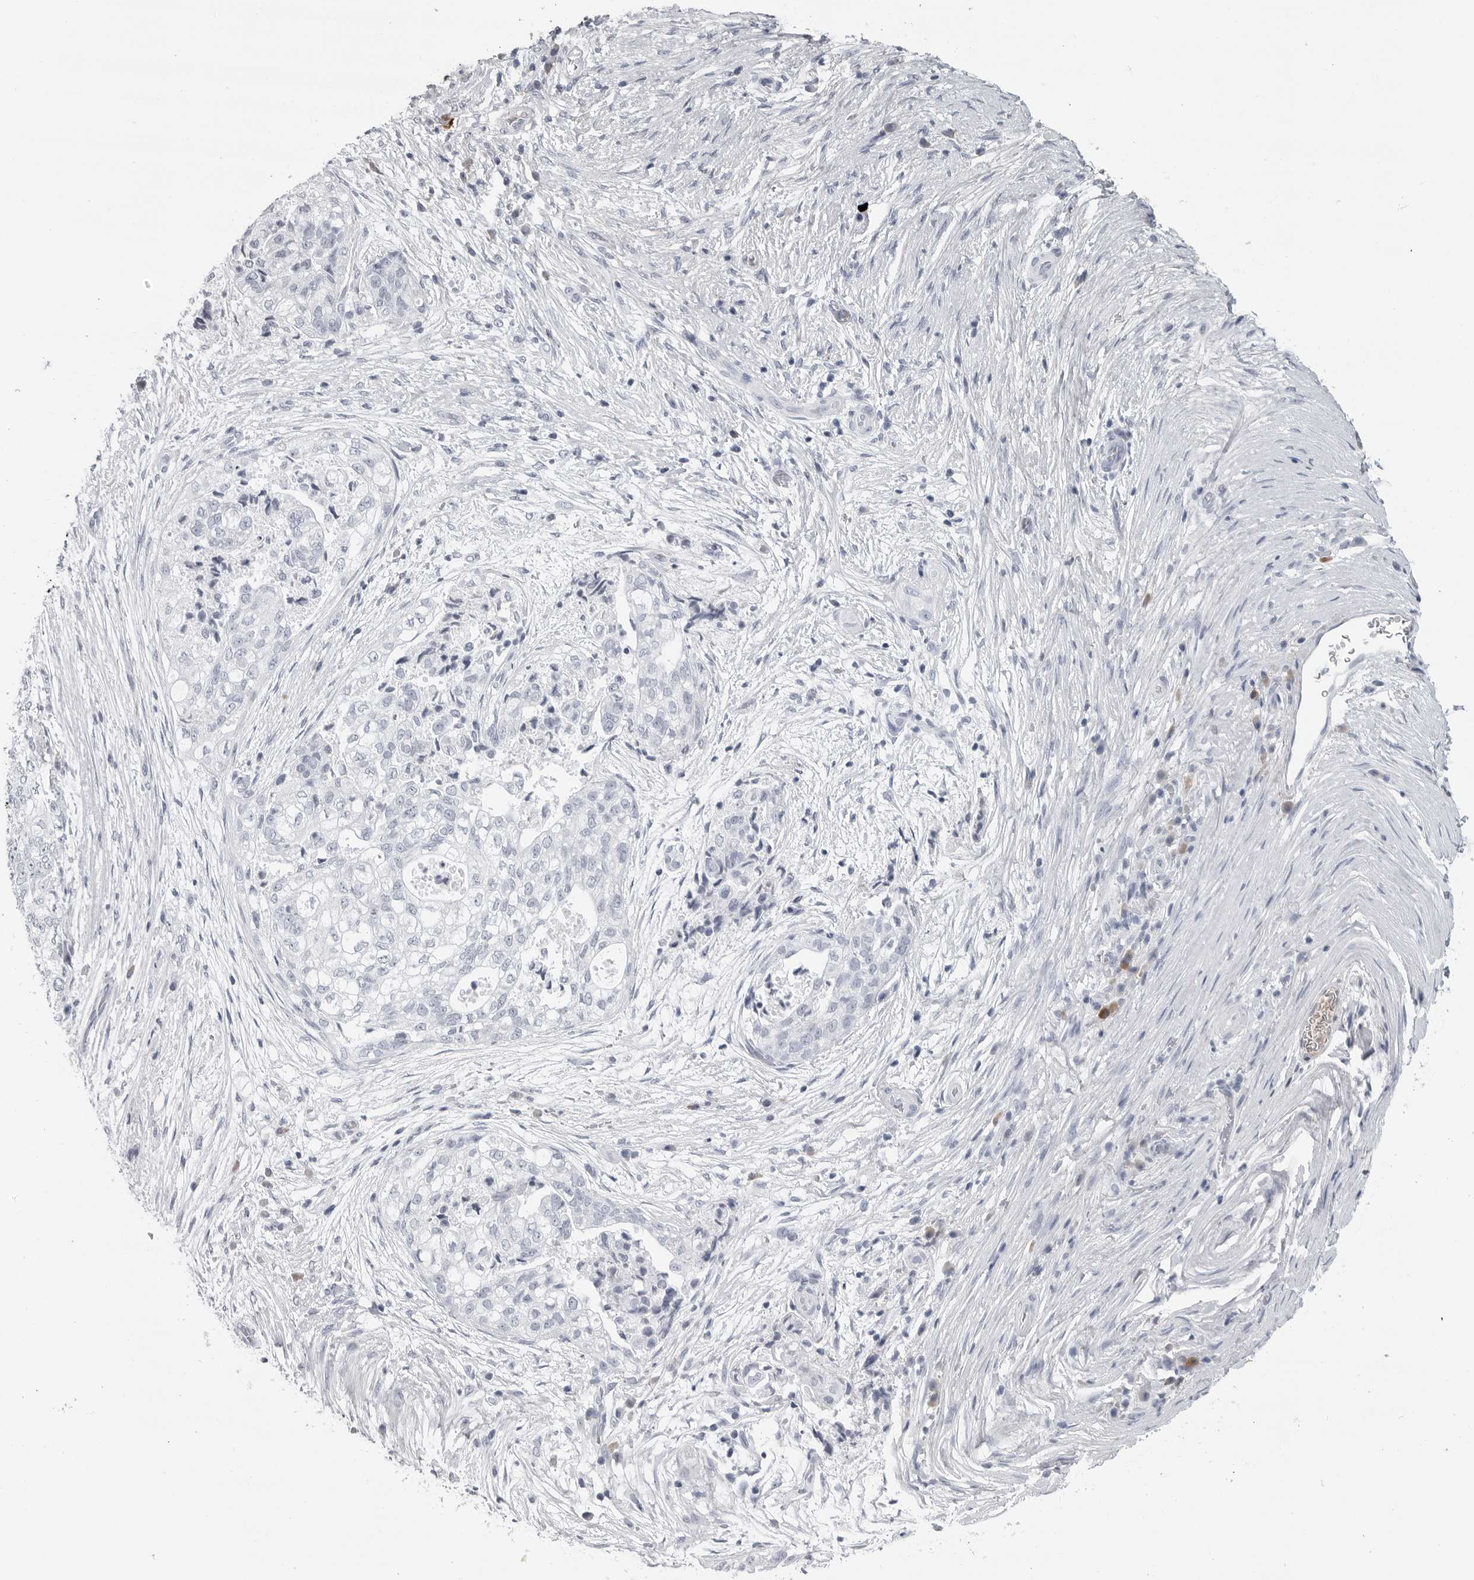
{"staining": {"intensity": "negative", "quantity": "none", "location": "none"}, "tissue": "pancreatic cancer", "cell_type": "Tumor cells", "image_type": "cancer", "snomed": [{"axis": "morphology", "description": "Adenocarcinoma, NOS"}, {"axis": "topography", "description": "Pancreas"}], "caption": "Tumor cells are negative for brown protein staining in adenocarcinoma (pancreatic).", "gene": "AMPD1", "patient": {"sex": "male", "age": 72}}